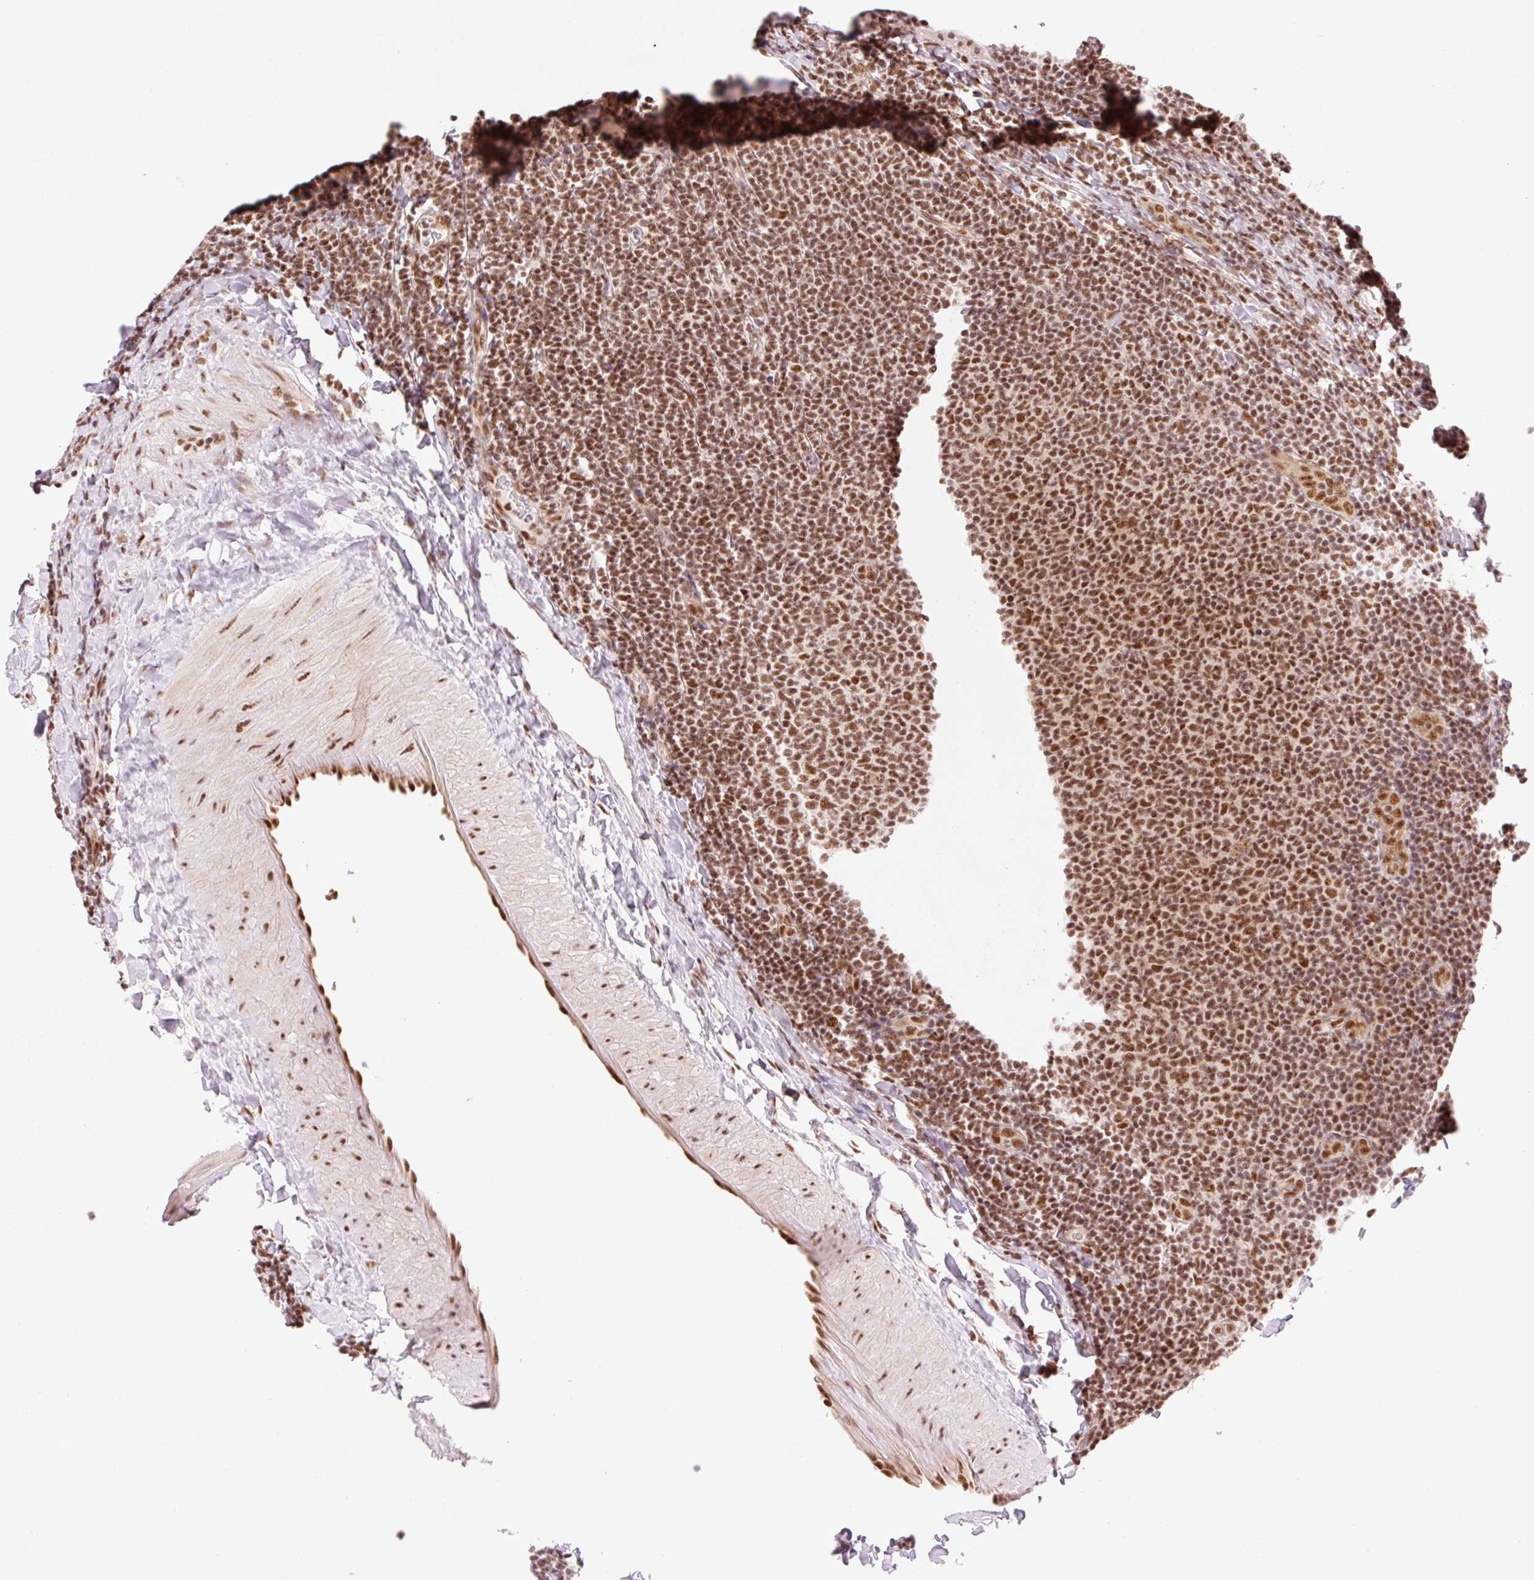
{"staining": {"intensity": "strong", "quantity": ">75%", "location": "nuclear"}, "tissue": "lymphoma", "cell_type": "Tumor cells", "image_type": "cancer", "snomed": [{"axis": "morphology", "description": "Malignant lymphoma, non-Hodgkin's type, Low grade"}, {"axis": "topography", "description": "Lymph node"}], "caption": "The image exhibits a brown stain indicating the presence of a protein in the nuclear of tumor cells in malignant lymphoma, non-Hodgkin's type (low-grade). The protein is stained brown, and the nuclei are stained in blue (DAB IHC with brightfield microscopy, high magnification).", "gene": "PRDM11", "patient": {"sex": "male", "age": 66}}